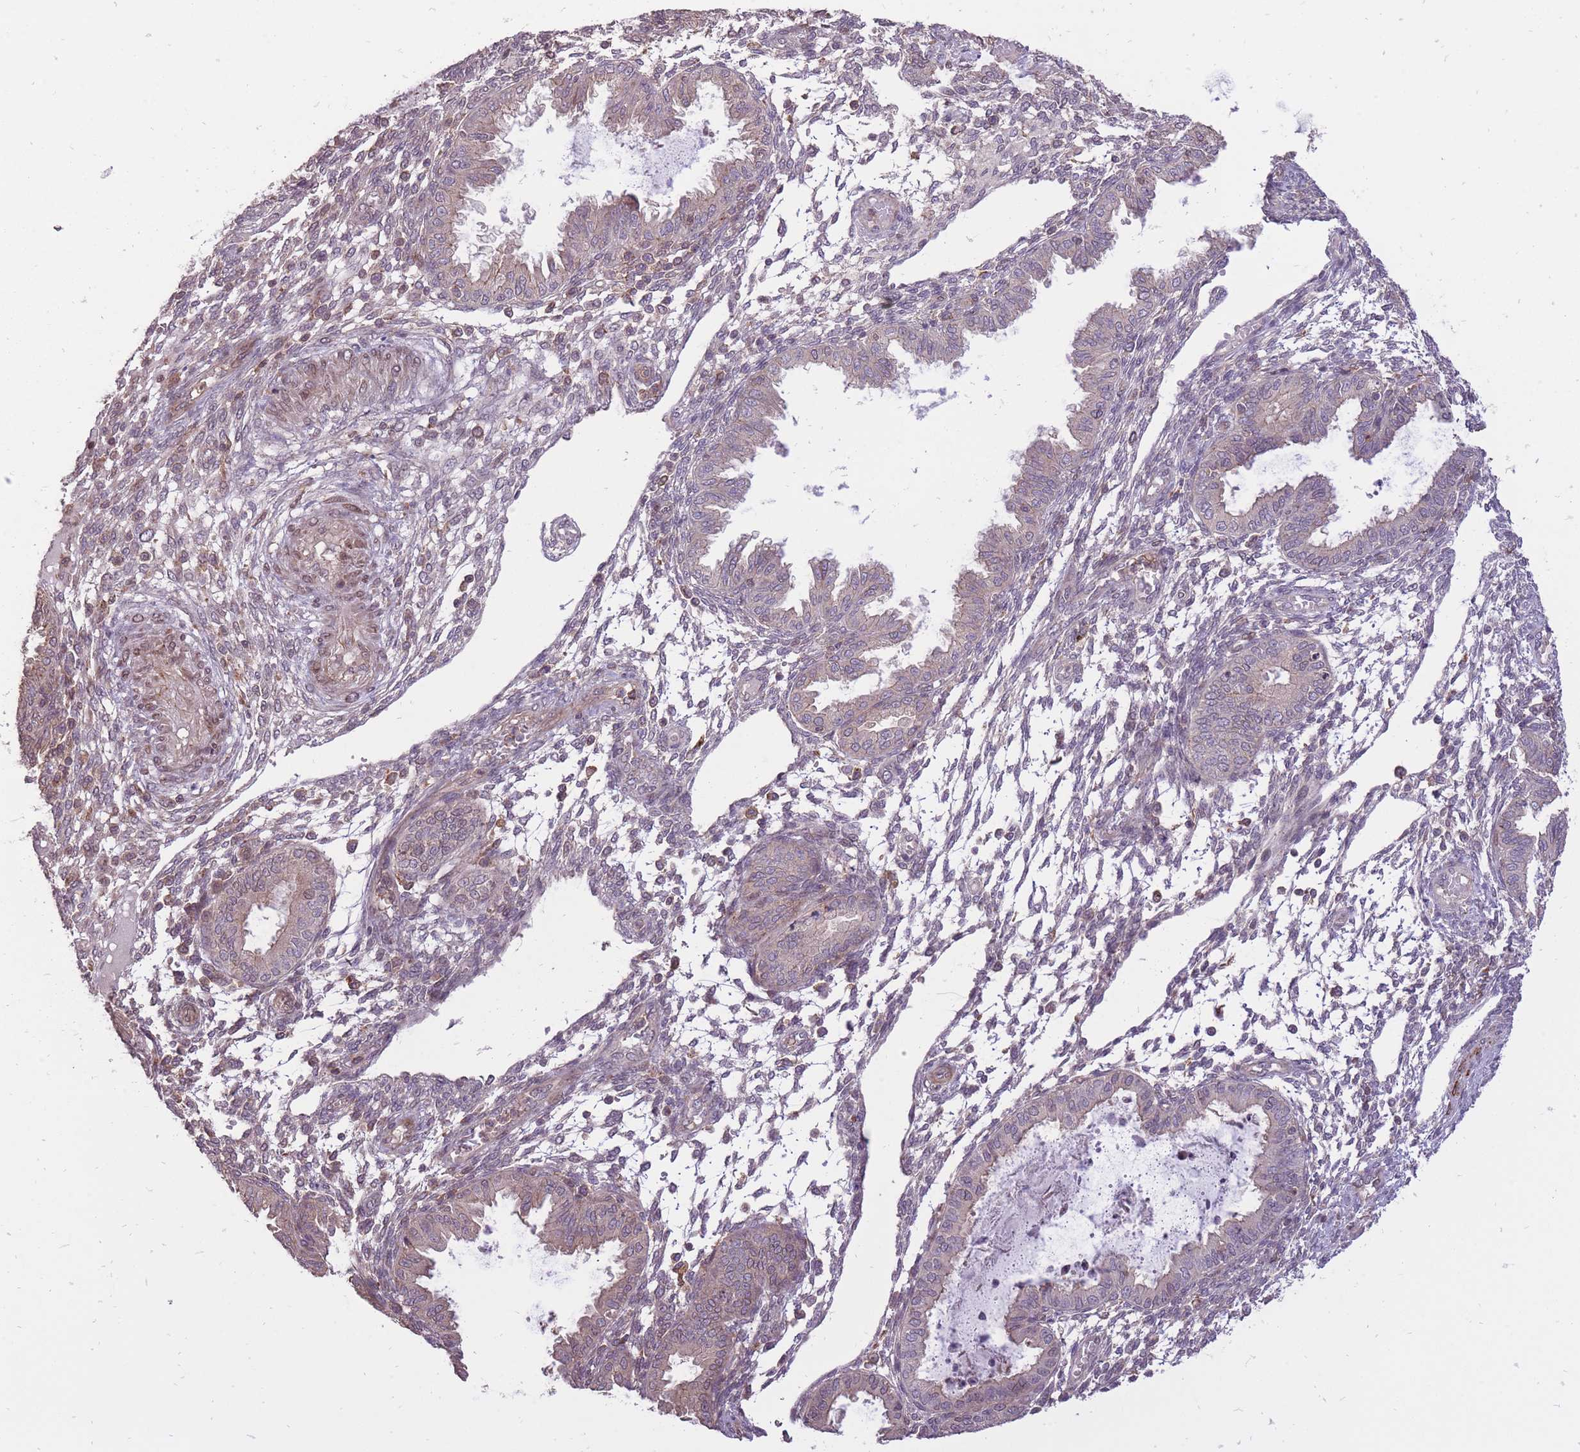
{"staining": {"intensity": "weak", "quantity": "<25%", "location": "cytoplasmic/membranous"}, "tissue": "endometrium", "cell_type": "Cells in endometrial stroma", "image_type": "normal", "snomed": [{"axis": "morphology", "description": "Normal tissue, NOS"}, {"axis": "topography", "description": "Endometrium"}], "caption": "Immunohistochemistry (IHC) micrograph of unremarkable endometrium: human endometrium stained with DAB (3,3'-diaminobenzidine) shows no significant protein positivity in cells in endometrial stroma.", "gene": "TET3", "patient": {"sex": "female", "age": 33}}